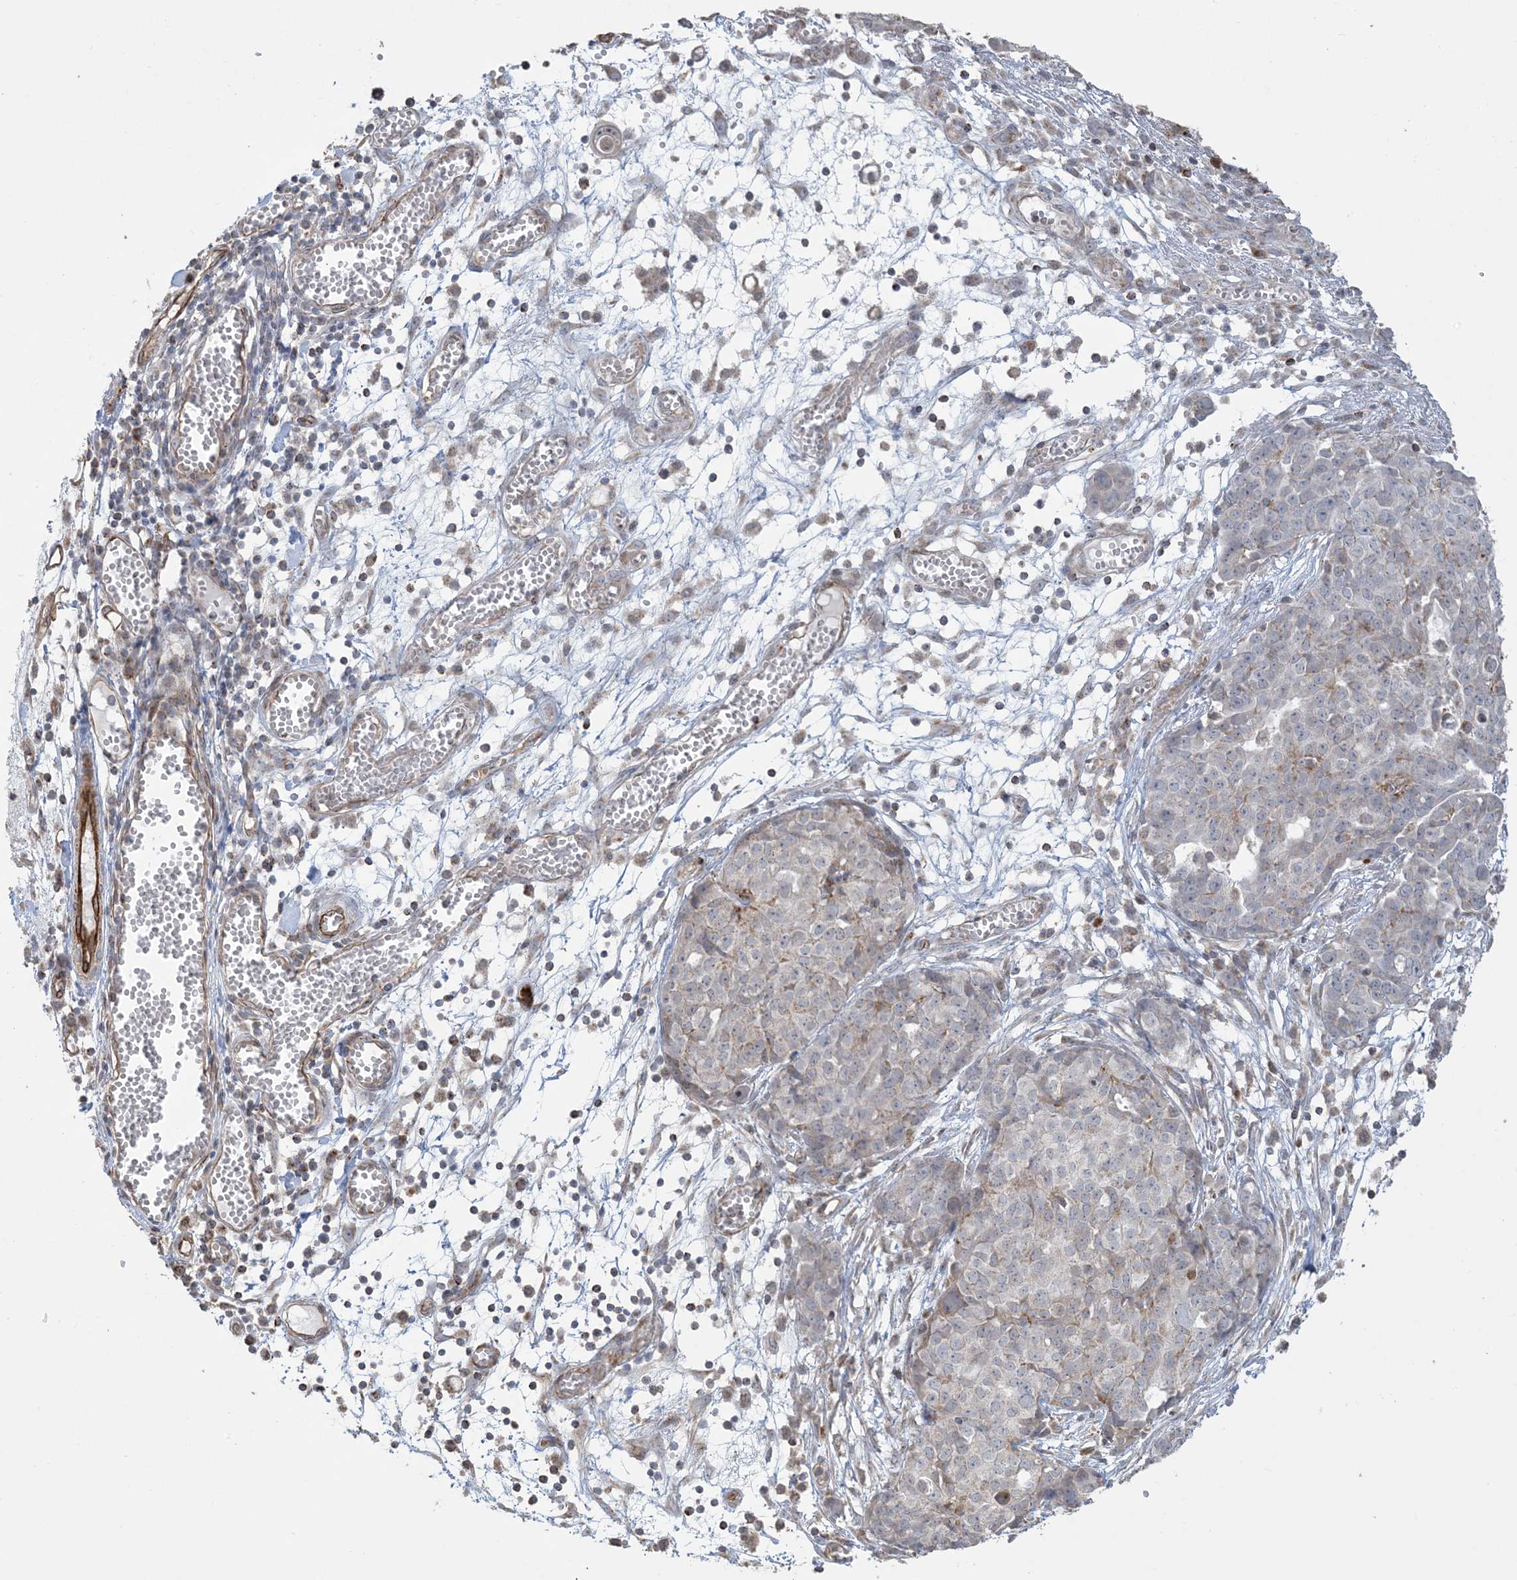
{"staining": {"intensity": "weak", "quantity": "<25%", "location": "cytoplasmic/membranous"}, "tissue": "ovarian cancer", "cell_type": "Tumor cells", "image_type": "cancer", "snomed": [{"axis": "morphology", "description": "Cystadenocarcinoma, serous, NOS"}, {"axis": "topography", "description": "Soft tissue"}, {"axis": "topography", "description": "Ovary"}], "caption": "Tumor cells show no significant expression in ovarian serous cystadenocarcinoma.", "gene": "AGA", "patient": {"sex": "female", "age": 57}}